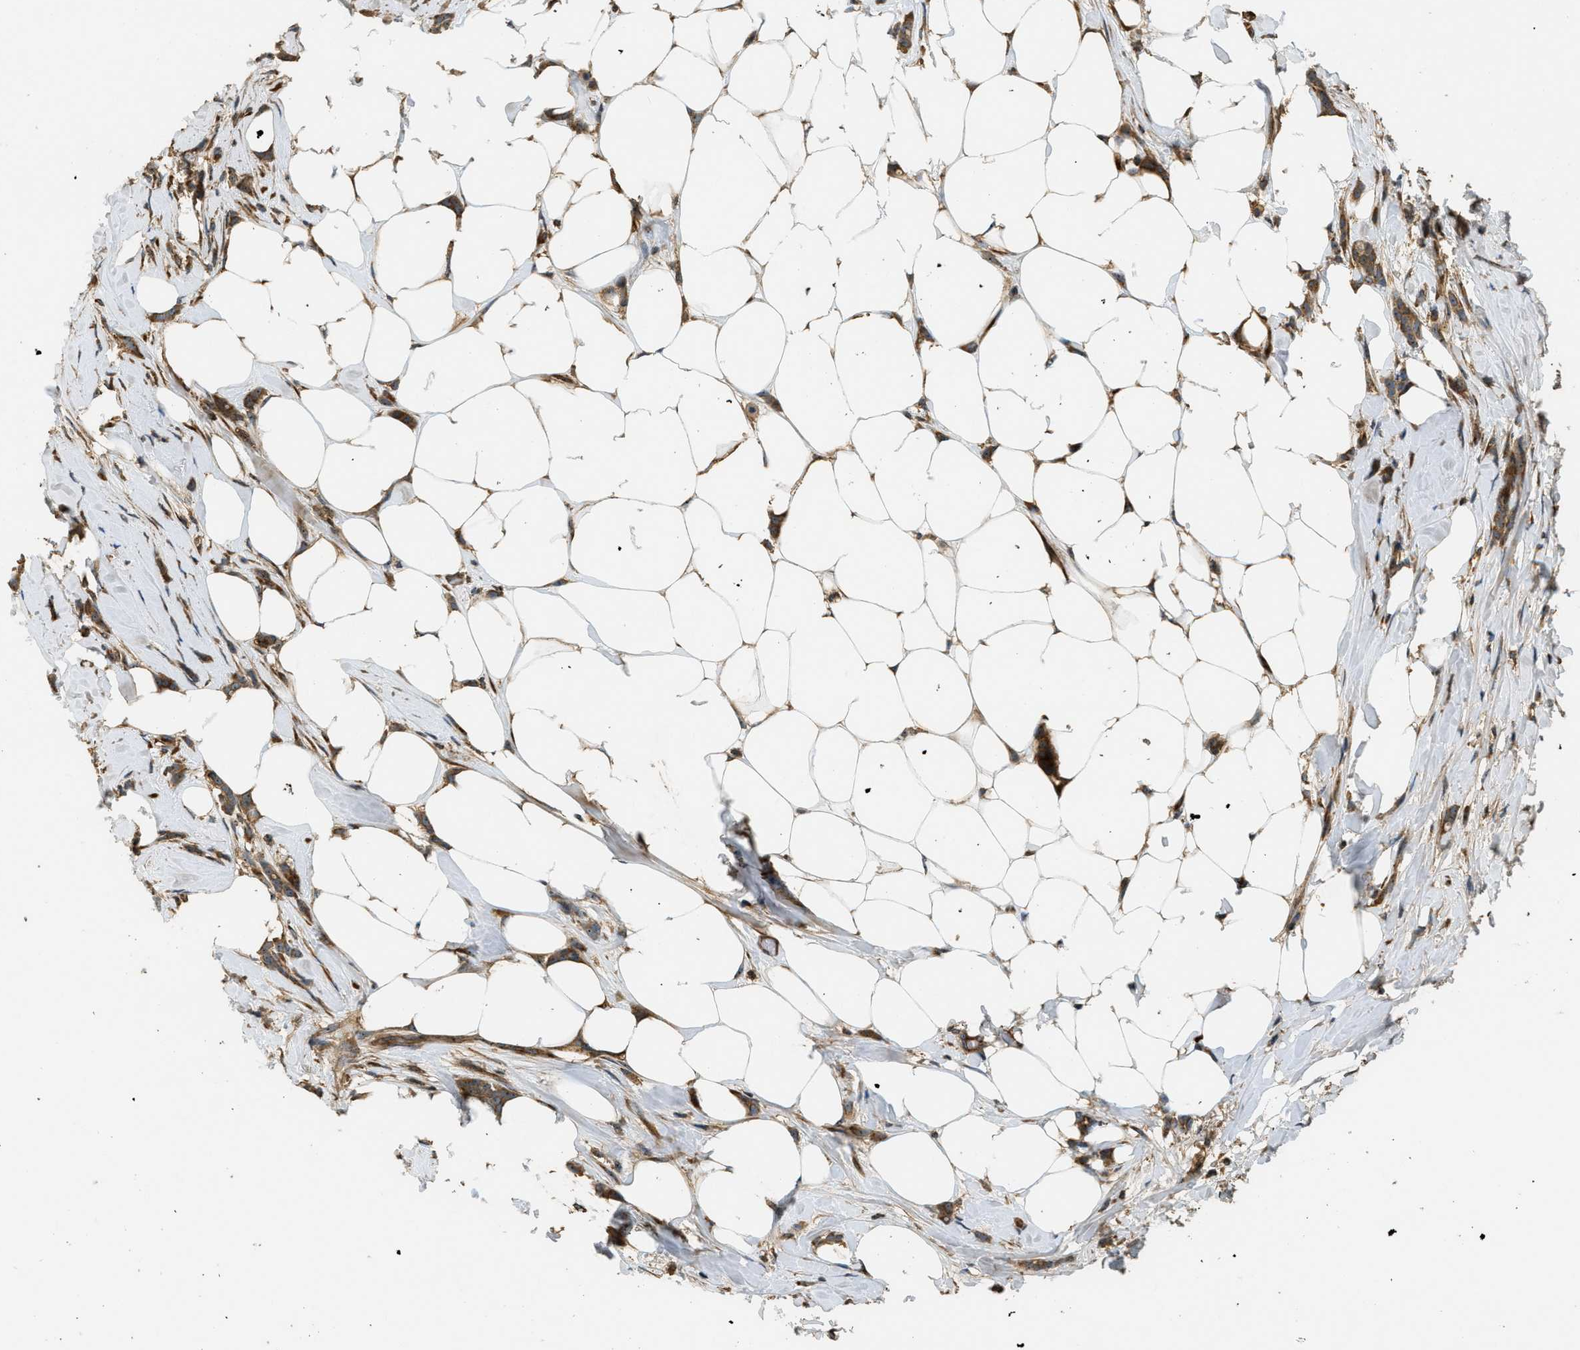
{"staining": {"intensity": "moderate", "quantity": ">75%", "location": "cytoplasmic/membranous,nuclear"}, "tissue": "breast cancer", "cell_type": "Tumor cells", "image_type": "cancer", "snomed": [{"axis": "morphology", "description": "Lobular carcinoma, in situ"}, {"axis": "morphology", "description": "Lobular carcinoma"}, {"axis": "topography", "description": "Breast"}], "caption": "This is an image of immunohistochemistry (IHC) staining of breast cancer, which shows moderate expression in the cytoplasmic/membranous and nuclear of tumor cells.", "gene": "LRP12", "patient": {"sex": "female", "age": 41}}